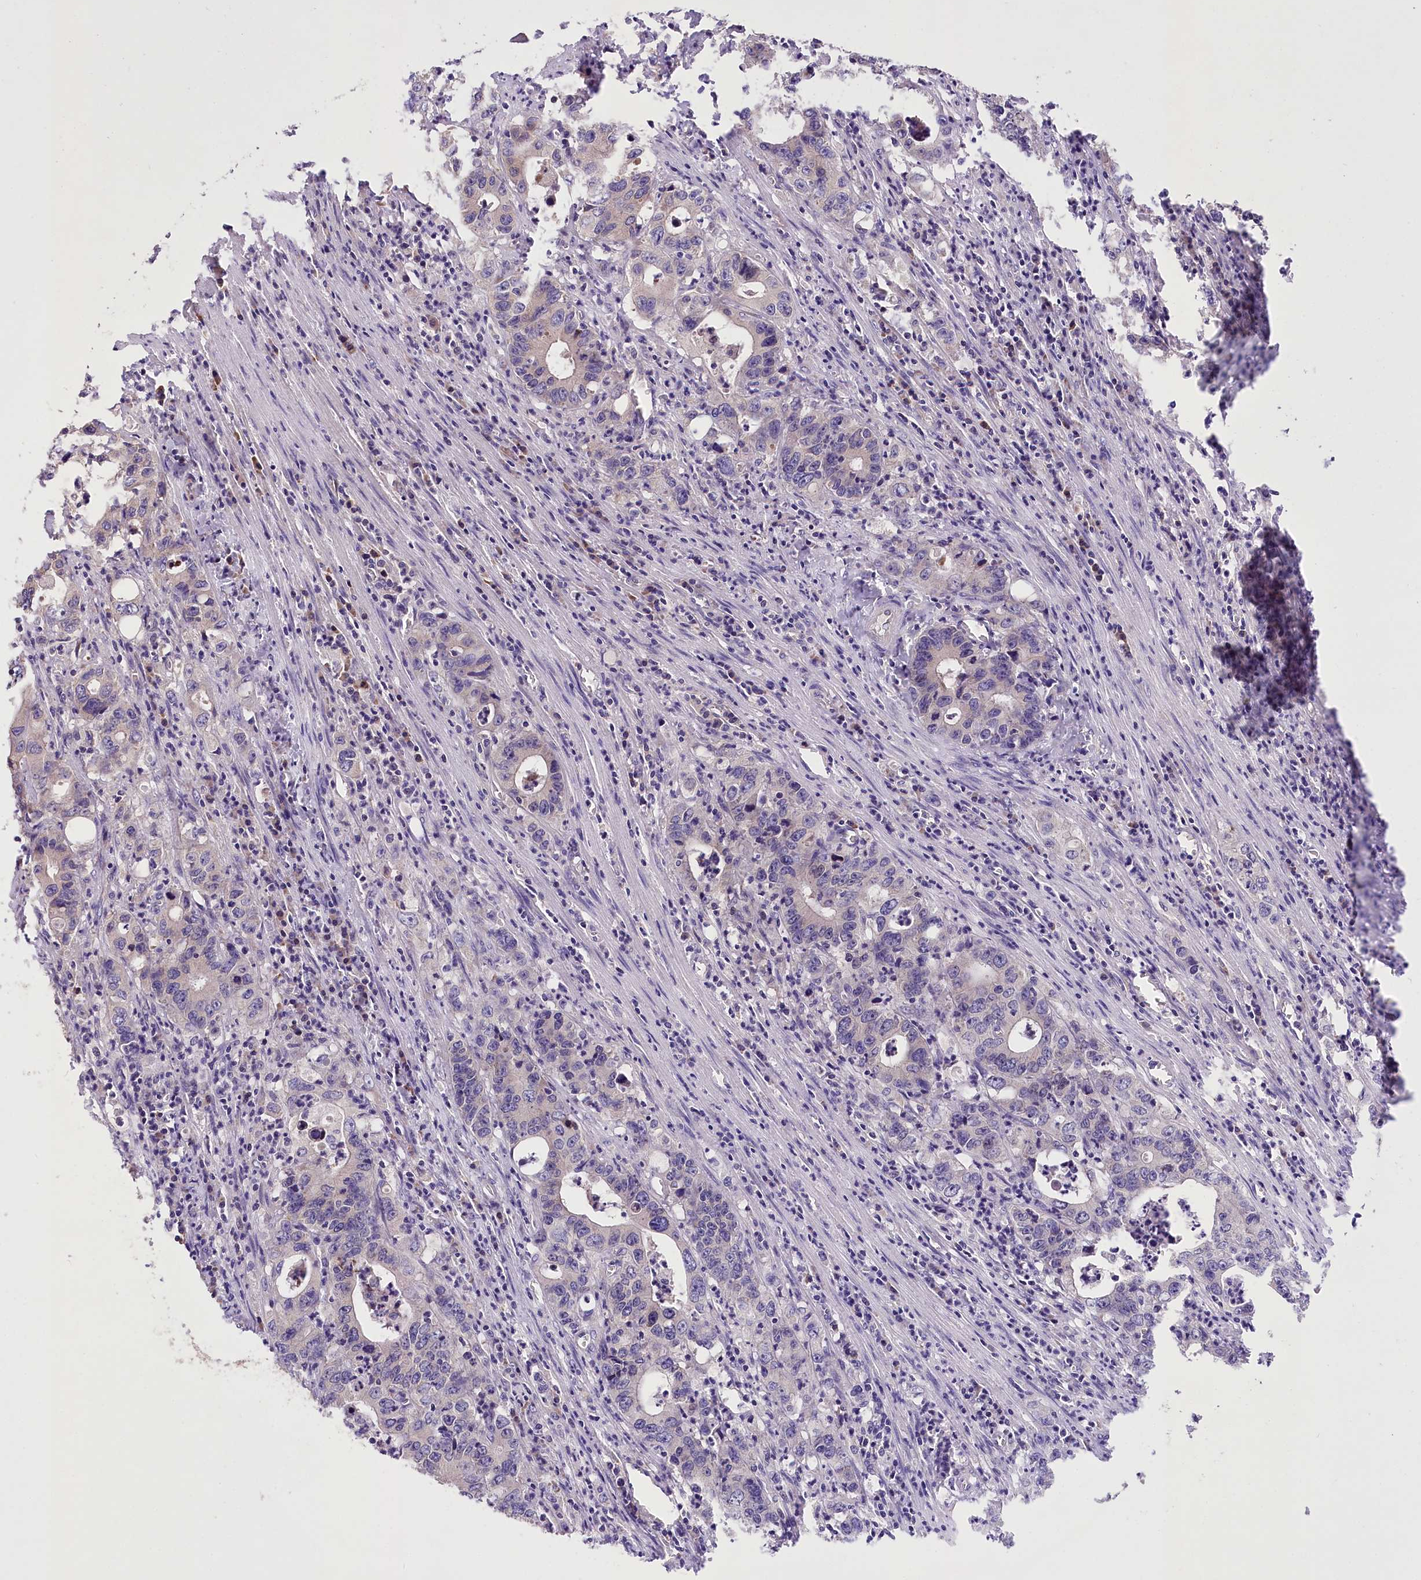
{"staining": {"intensity": "negative", "quantity": "none", "location": "none"}, "tissue": "colorectal cancer", "cell_type": "Tumor cells", "image_type": "cancer", "snomed": [{"axis": "morphology", "description": "Adenocarcinoma, NOS"}, {"axis": "topography", "description": "Colon"}], "caption": "DAB (3,3'-diaminobenzidine) immunohistochemical staining of human colorectal cancer (adenocarcinoma) exhibits no significant positivity in tumor cells. (IHC, brightfield microscopy, high magnification).", "gene": "PBLD", "patient": {"sex": "female", "age": 75}}